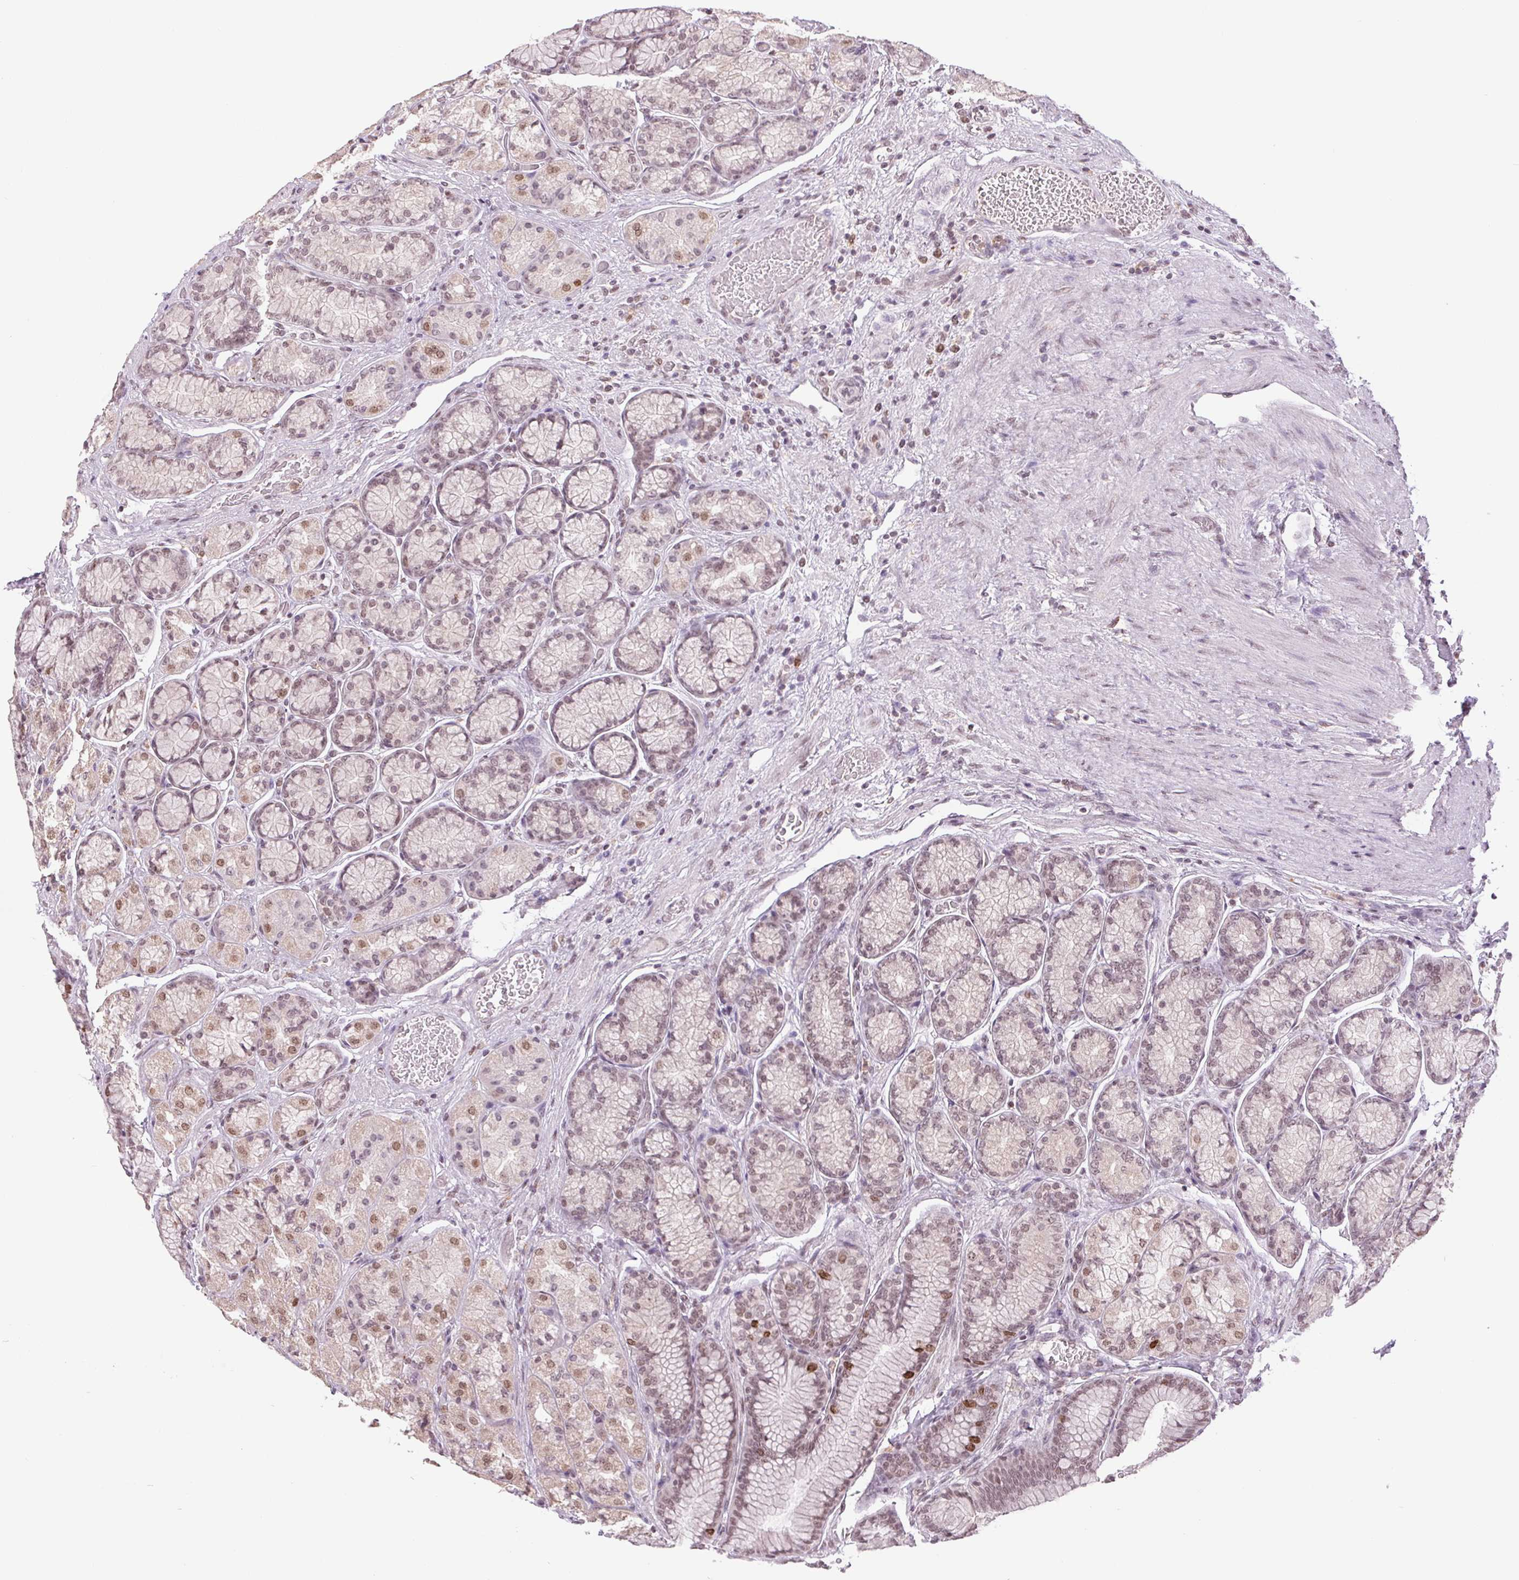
{"staining": {"intensity": "weak", "quantity": "25%-75%", "location": "nuclear"}, "tissue": "stomach", "cell_type": "Glandular cells", "image_type": "normal", "snomed": [{"axis": "morphology", "description": "Normal tissue, NOS"}, {"axis": "morphology", "description": "Adenocarcinoma, NOS"}, {"axis": "morphology", "description": "Adenocarcinoma, High grade"}, {"axis": "topography", "description": "Stomach, upper"}, {"axis": "topography", "description": "Stomach"}], "caption": "About 25%-75% of glandular cells in unremarkable human stomach demonstrate weak nuclear protein staining as visualized by brown immunohistochemical staining.", "gene": "SMIM6", "patient": {"sex": "female", "age": 65}}